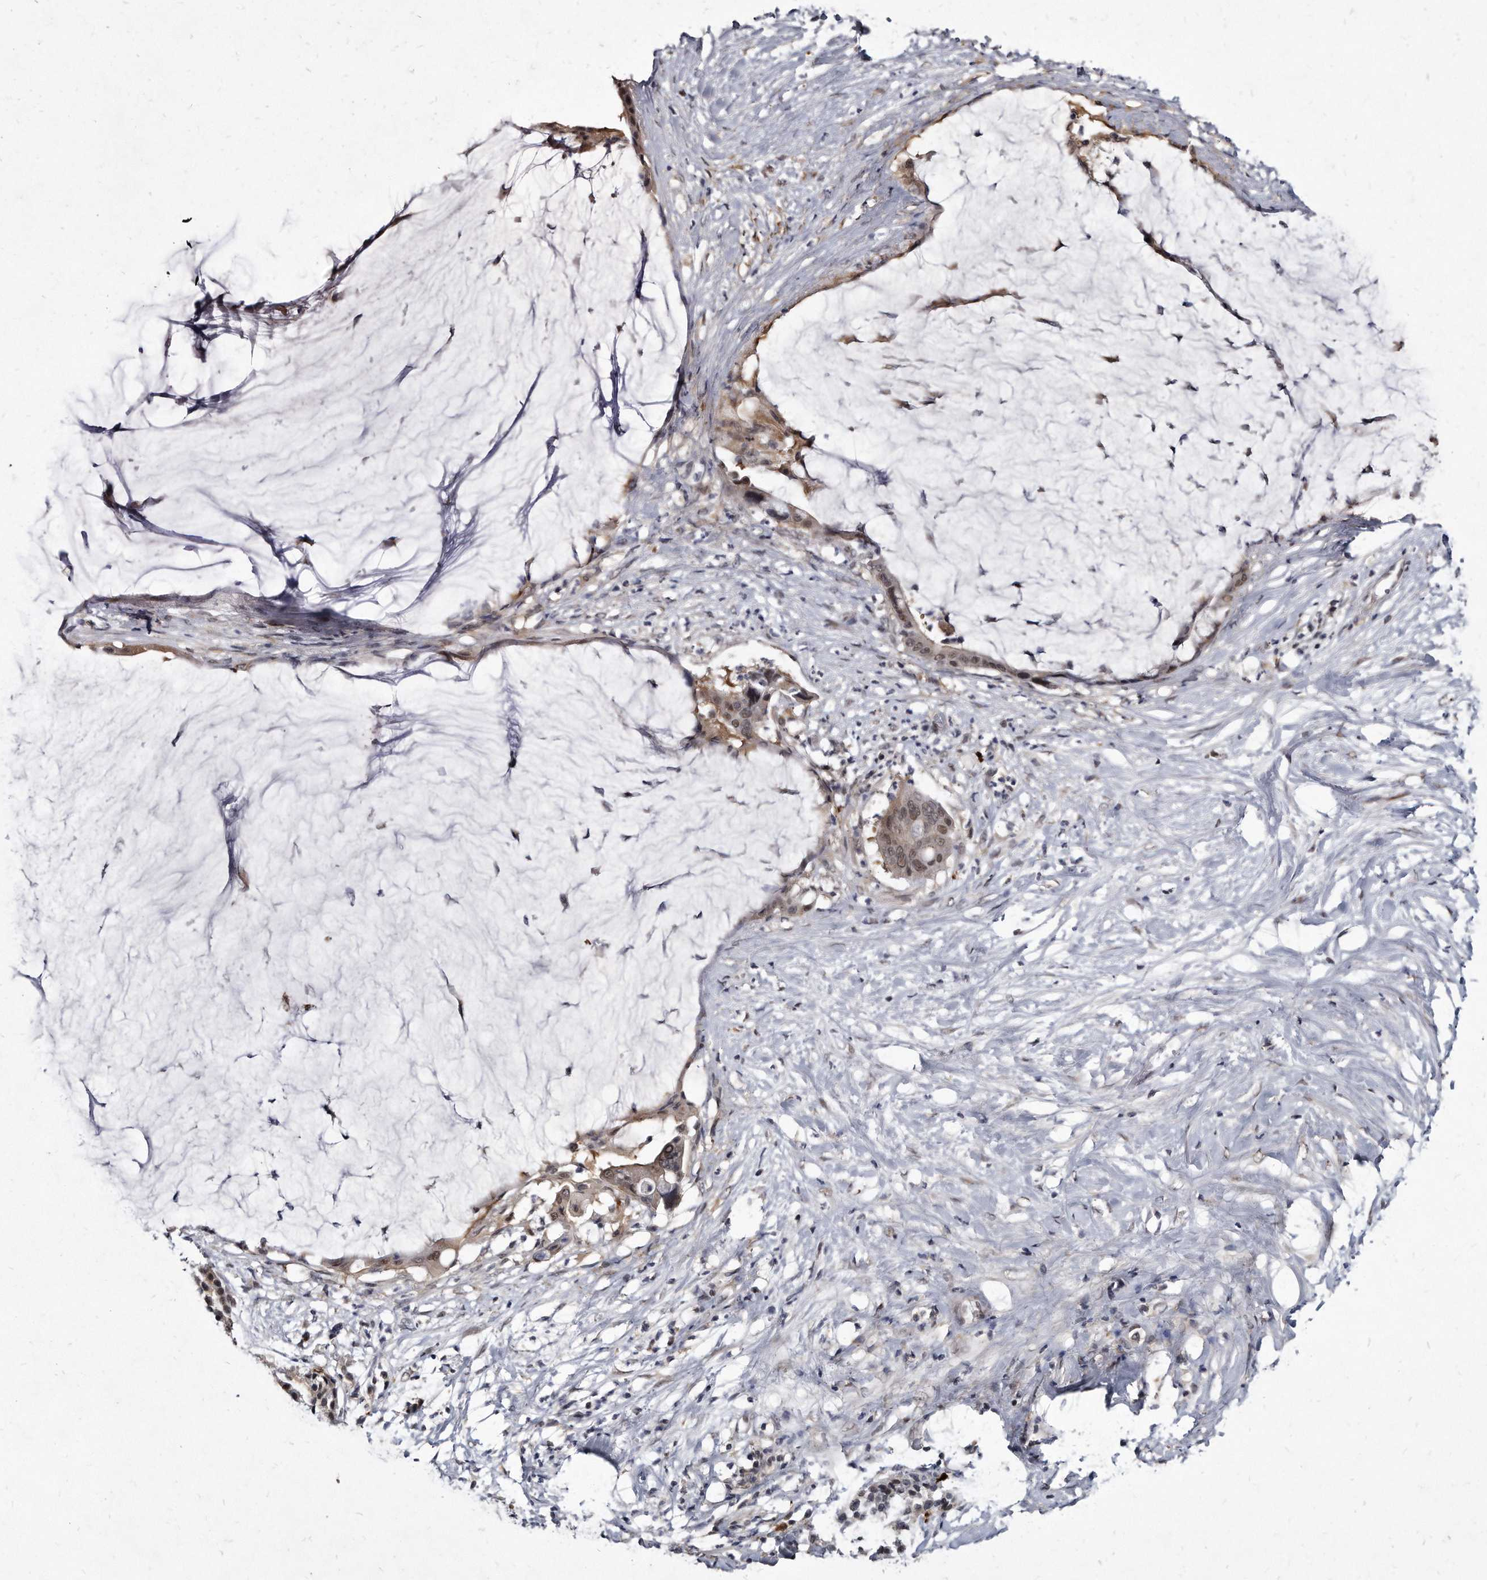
{"staining": {"intensity": "weak", "quantity": "<25%", "location": "cytoplasmic/membranous,nuclear"}, "tissue": "pancreatic cancer", "cell_type": "Tumor cells", "image_type": "cancer", "snomed": [{"axis": "morphology", "description": "Adenocarcinoma, NOS"}, {"axis": "topography", "description": "Pancreas"}], "caption": "This is a histopathology image of IHC staining of adenocarcinoma (pancreatic), which shows no expression in tumor cells.", "gene": "KLHDC3", "patient": {"sex": "male", "age": 41}}